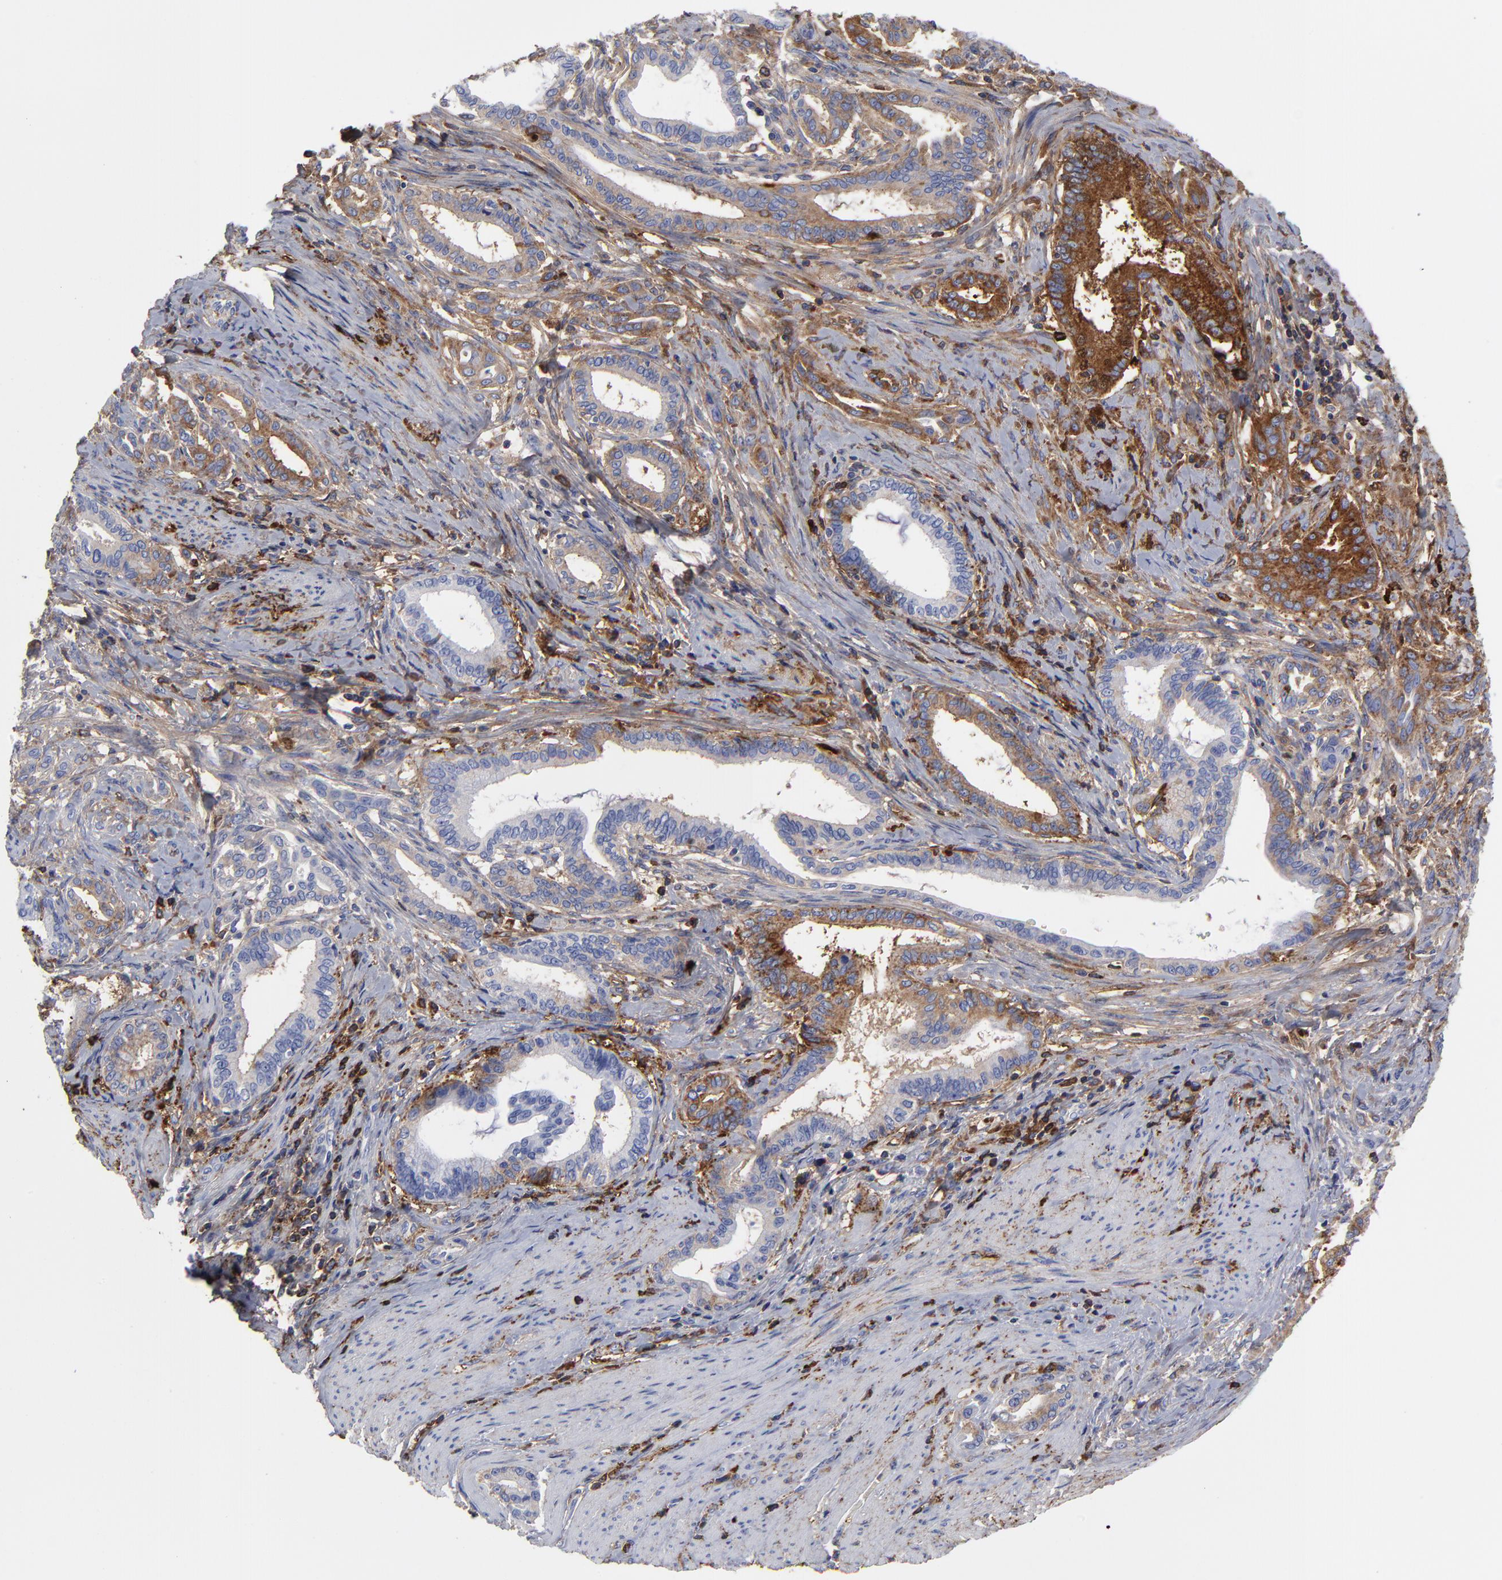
{"staining": {"intensity": "moderate", "quantity": "<25%", "location": "cytoplasmic/membranous"}, "tissue": "pancreatic cancer", "cell_type": "Tumor cells", "image_type": "cancer", "snomed": [{"axis": "morphology", "description": "Adenocarcinoma, NOS"}, {"axis": "topography", "description": "Pancreas"}], "caption": "The immunohistochemical stain highlights moderate cytoplasmic/membranous staining in tumor cells of pancreatic cancer tissue.", "gene": "DCN", "patient": {"sex": "female", "age": 64}}